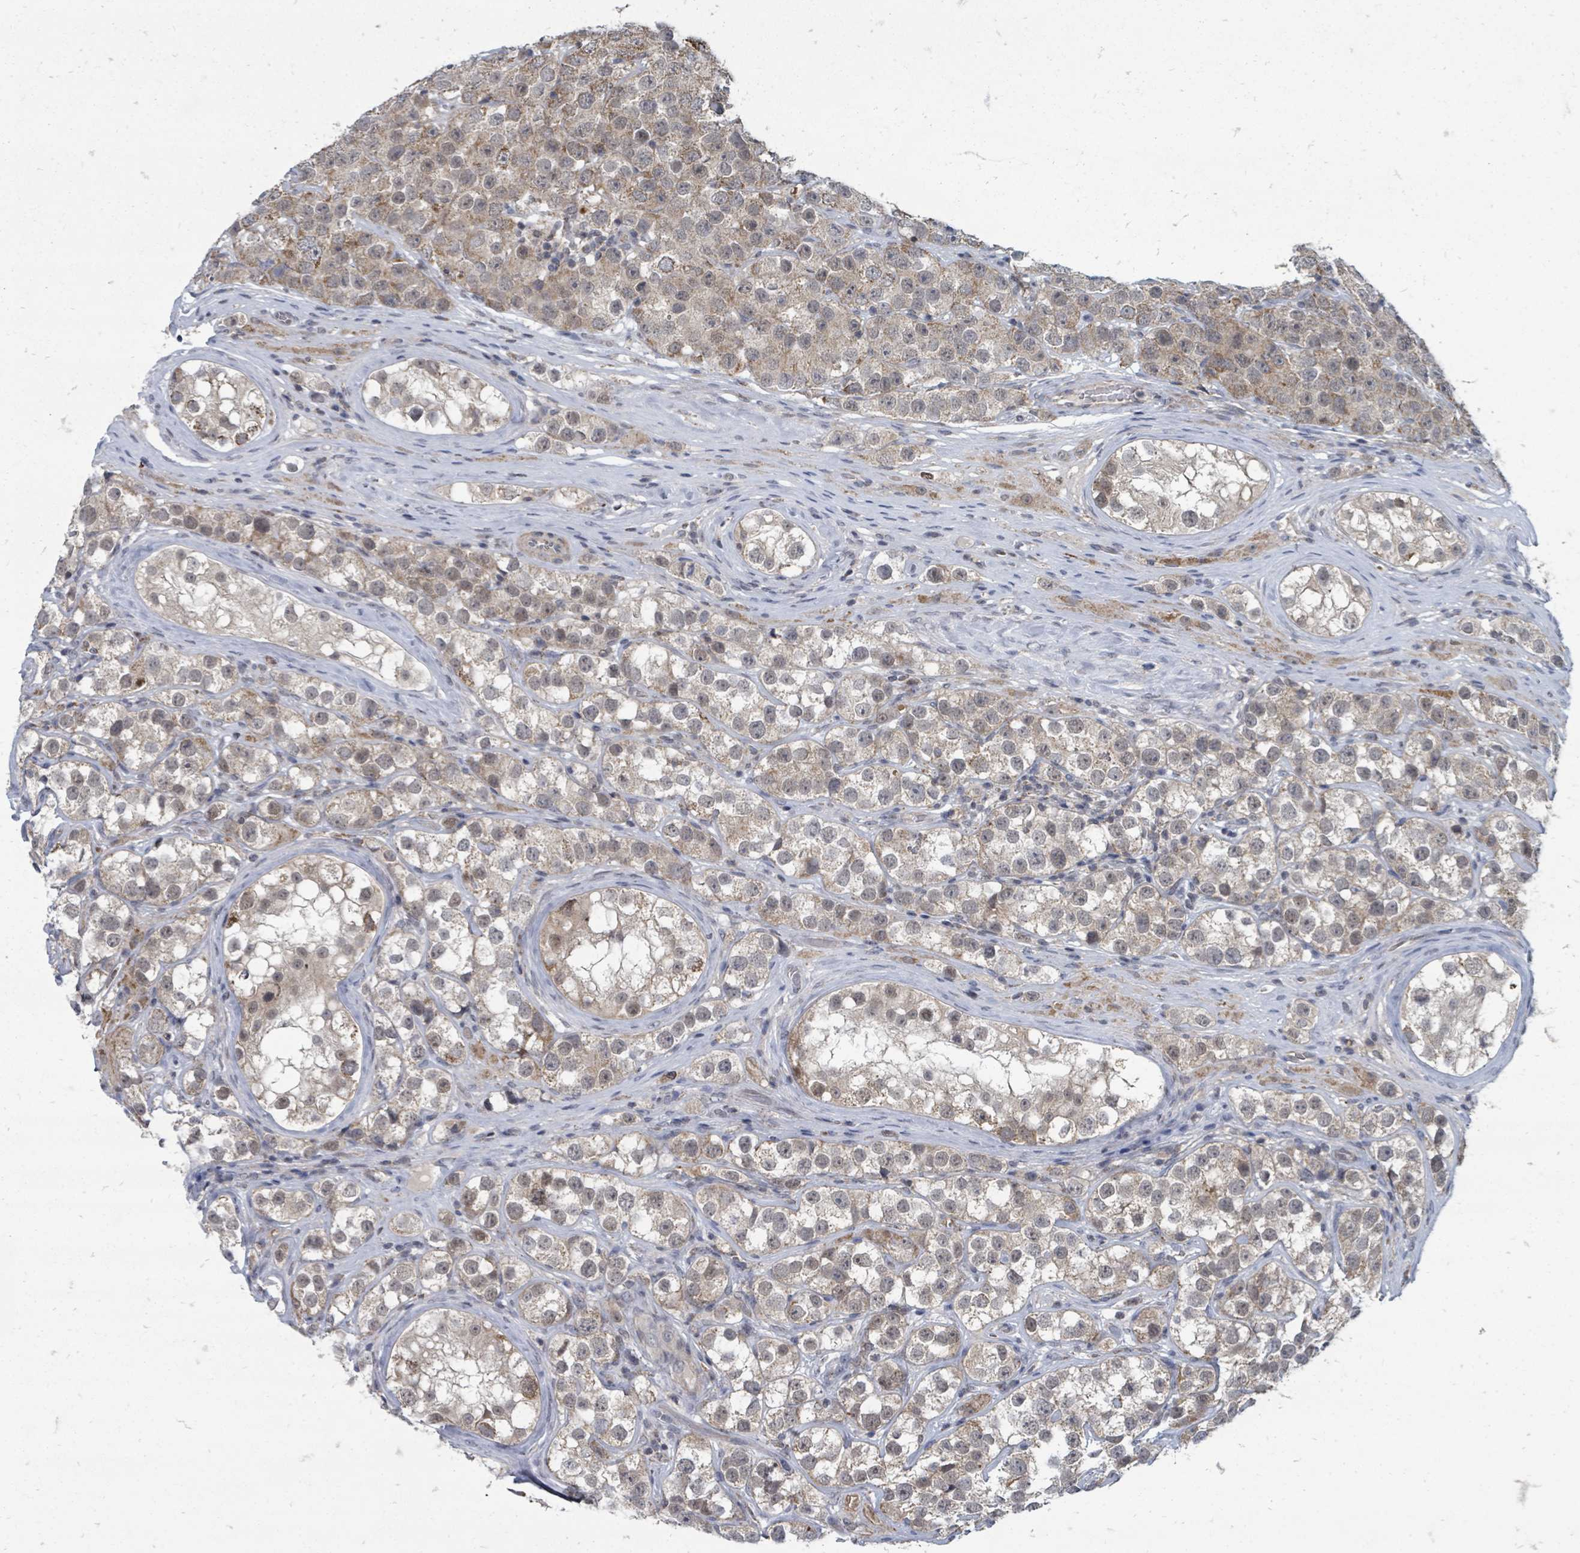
{"staining": {"intensity": "moderate", "quantity": "<25%", "location": "cytoplasmic/membranous"}, "tissue": "testis cancer", "cell_type": "Tumor cells", "image_type": "cancer", "snomed": [{"axis": "morphology", "description": "Seminoma, NOS"}, {"axis": "topography", "description": "Testis"}], "caption": "The photomicrograph exhibits immunohistochemical staining of seminoma (testis). There is moderate cytoplasmic/membranous staining is appreciated in about <25% of tumor cells. Using DAB (brown) and hematoxylin (blue) stains, captured at high magnification using brightfield microscopy.", "gene": "MAGOHB", "patient": {"sex": "male", "age": 28}}